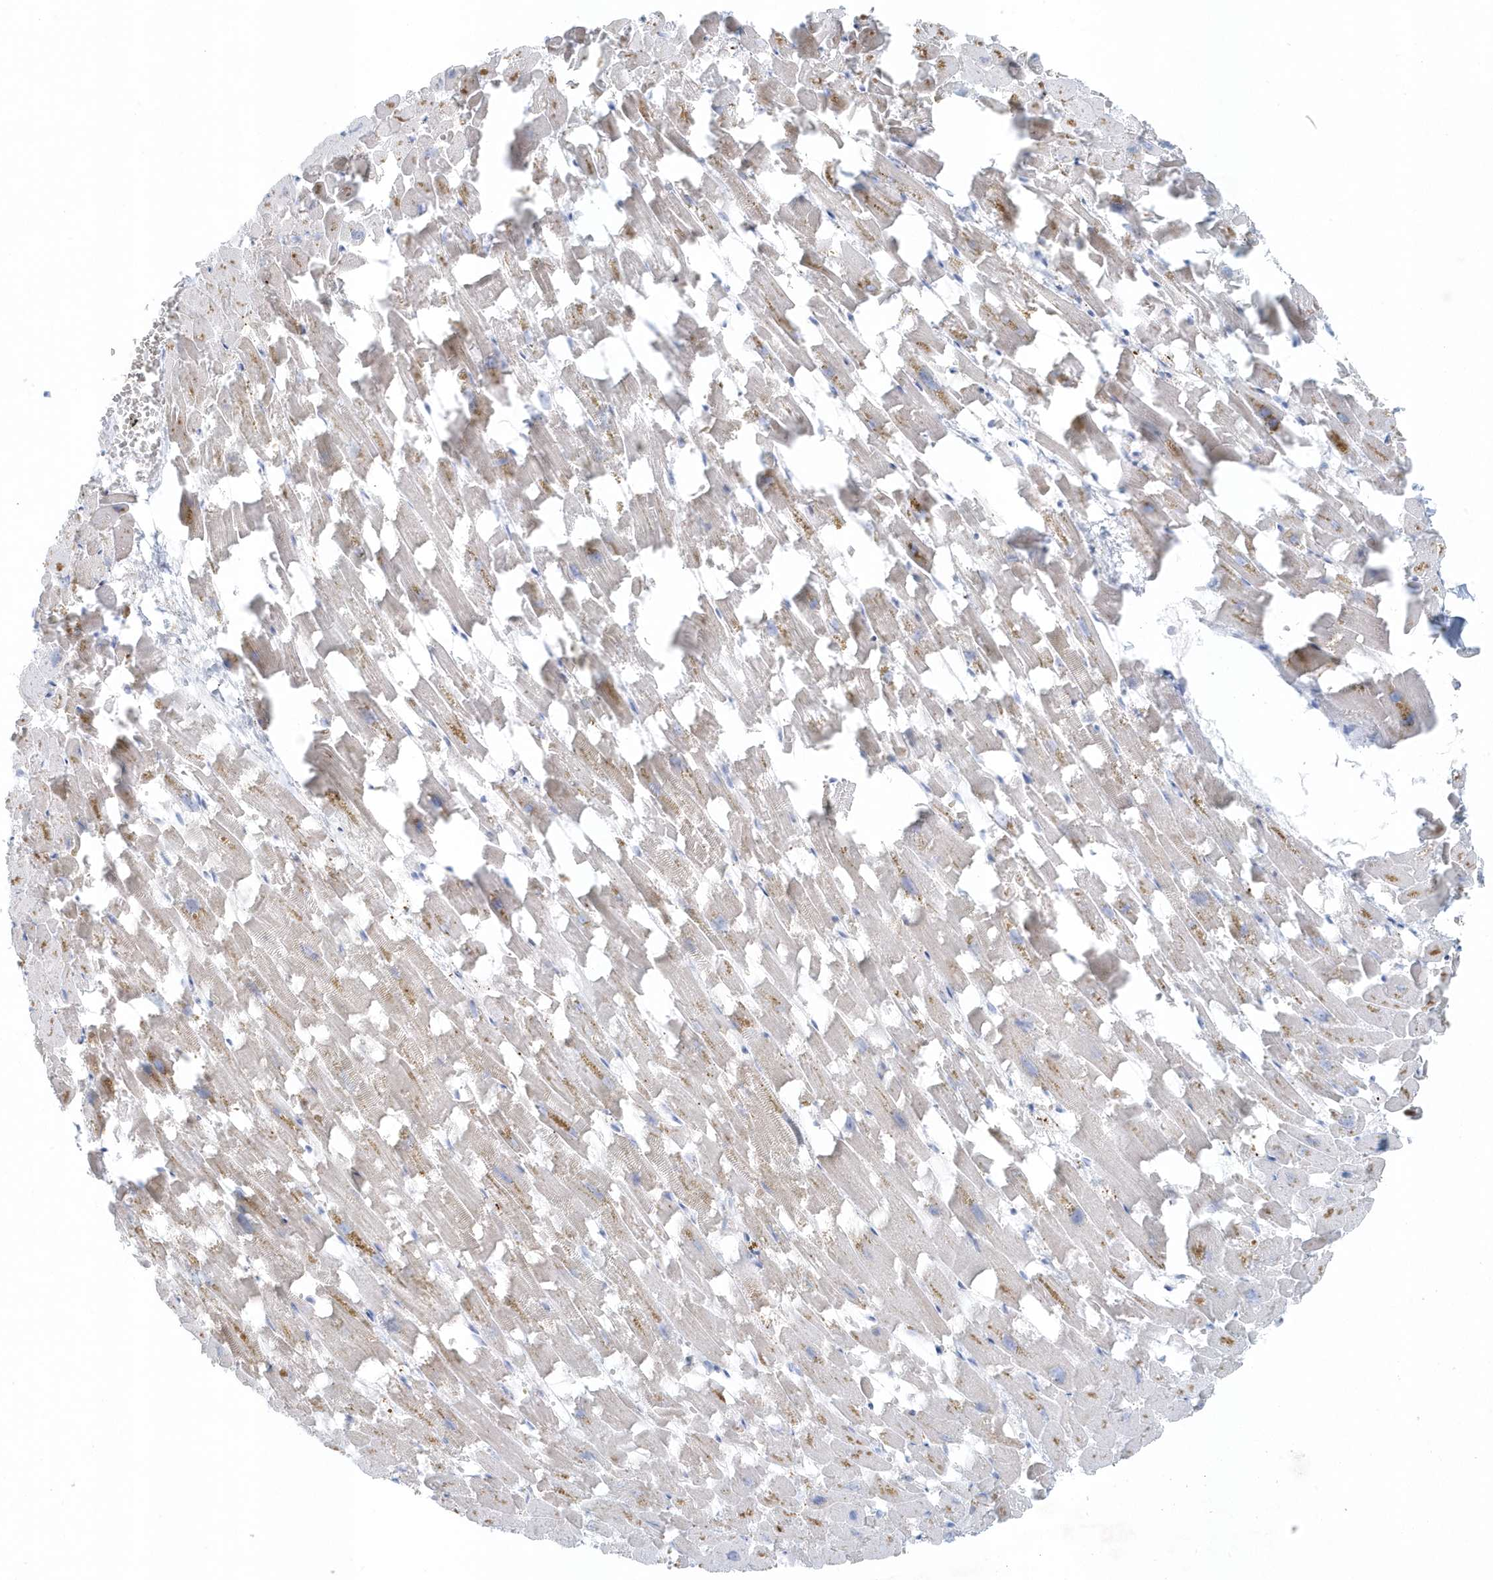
{"staining": {"intensity": "weak", "quantity": "<25%", "location": "cytoplasmic/membranous"}, "tissue": "heart muscle", "cell_type": "Cardiomyocytes", "image_type": "normal", "snomed": [{"axis": "morphology", "description": "Normal tissue, NOS"}, {"axis": "topography", "description": "Heart"}], "caption": "High magnification brightfield microscopy of unremarkable heart muscle stained with DAB (brown) and counterstained with hematoxylin (blue): cardiomyocytes show no significant positivity.", "gene": "FAM98A", "patient": {"sex": "female", "age": 64}}